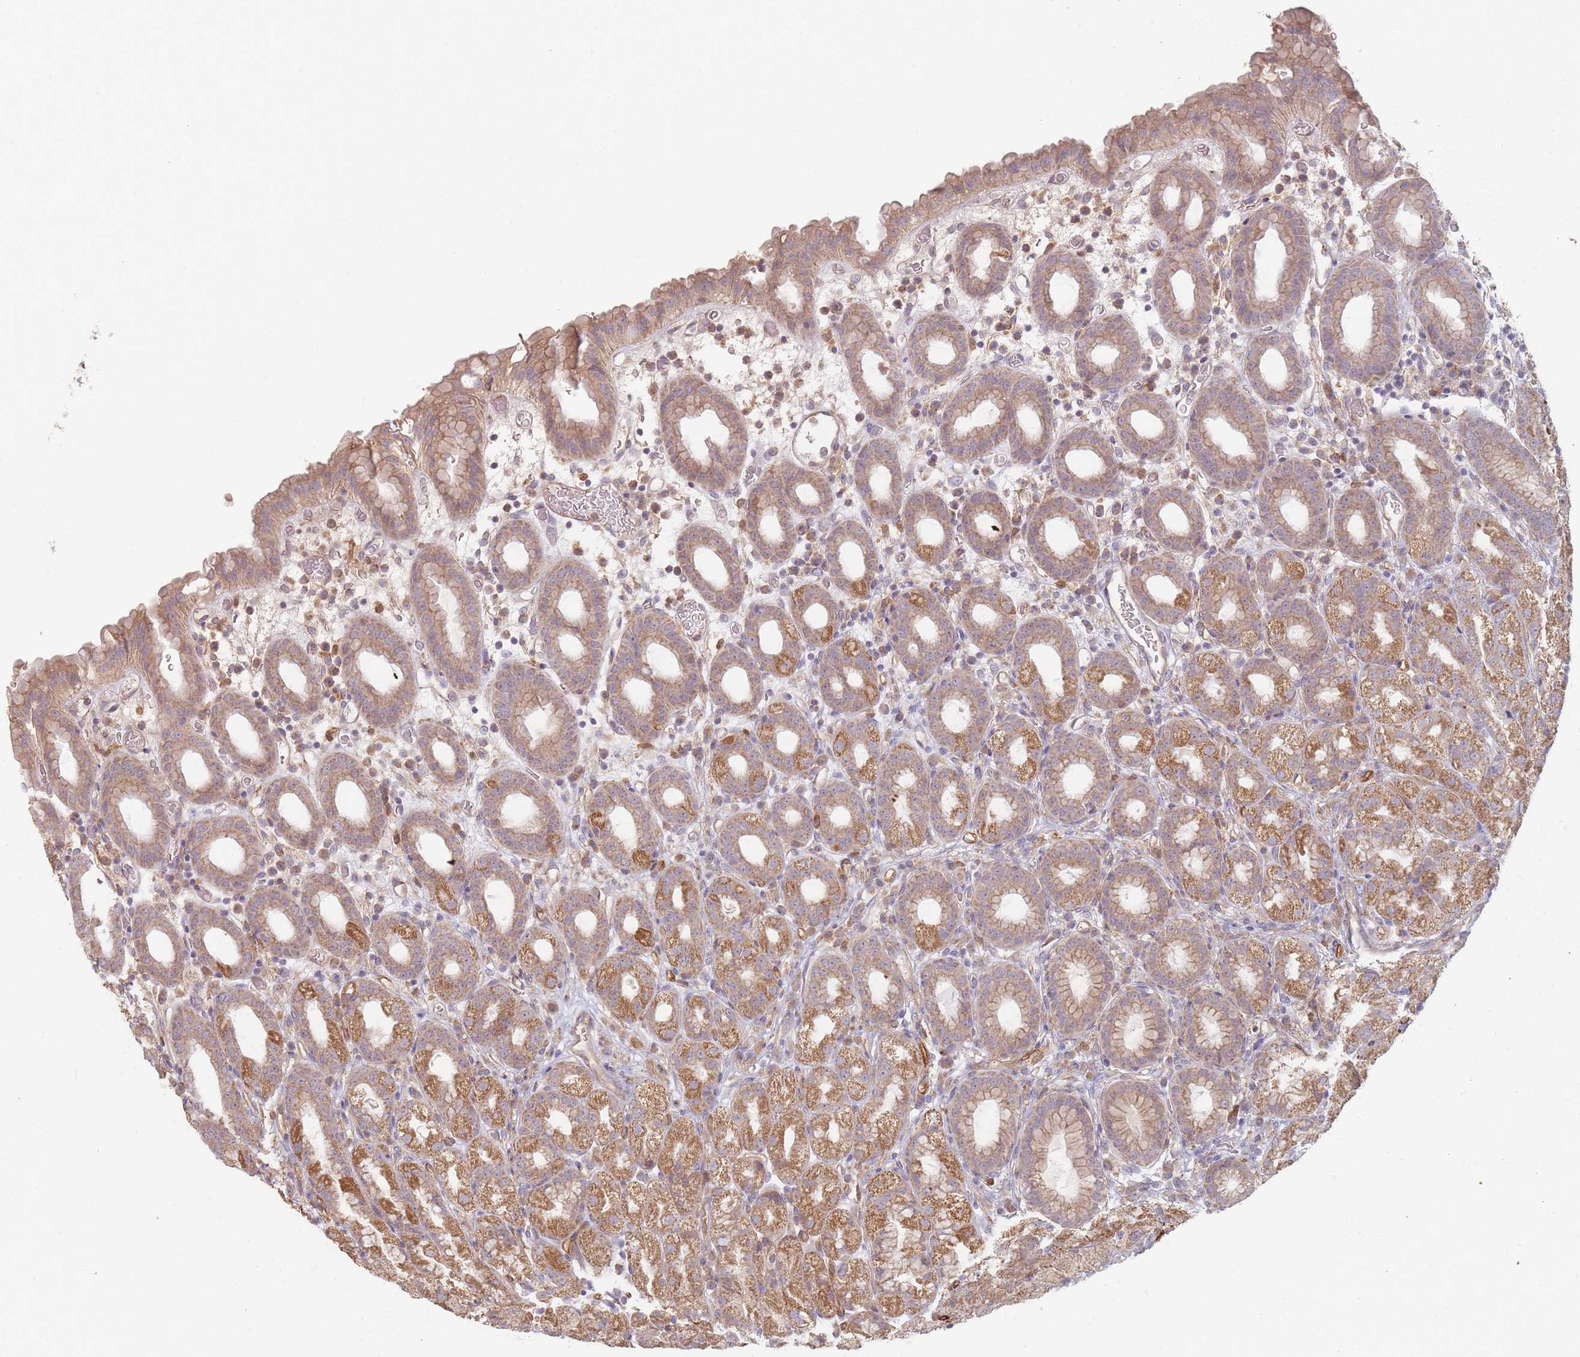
{"staining": {"intensity": "moderate", "quantity": ">75%", "location": "cytoplasmic/membranous"}, "tissue": "stomach", "cell_type": "Glandular cells", "image_type": "normal", "snomed": [{"axis": "morphology", "description": "Normal tissue, NOS"}, {"axis": "topography", "description": "Stomach, upper"}, {"axis": "topography", "description": "Stomach, lower"}, {"axis": "topography", "description": "Small intestine"}], "caption": "An image showing moderate cytoplasmic/membranous positivity in approximately >75% of glandular cells in benign stomach, as visualized by brown immunohistochemical staining.", "gene": "MRPS6", "patient": {"sex": "male", "age": 68}}